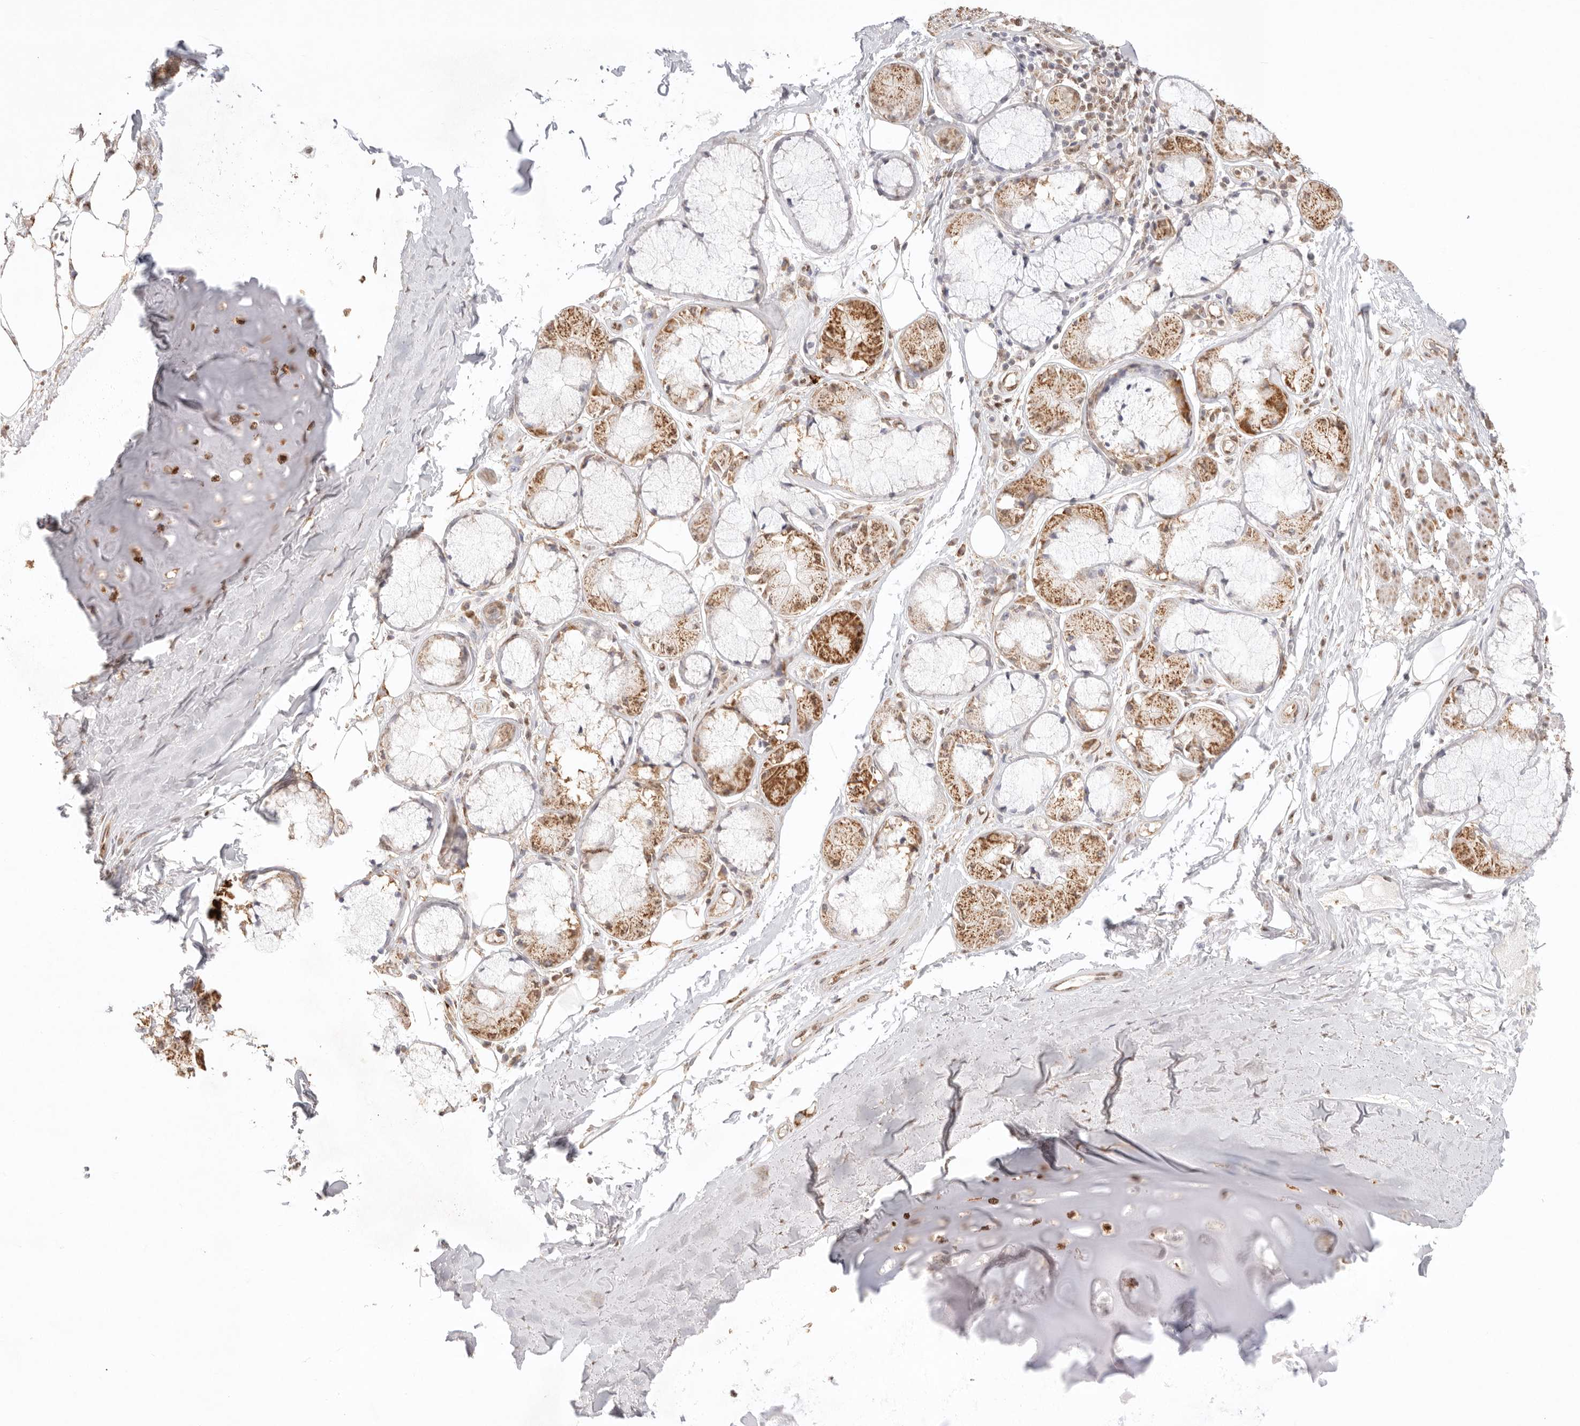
{"staining": {"intensity": "weak", "quantity": ">75%", "location": "cytoplasmic/membranous"}, "tissue": "adipose tissue", "cell_type": "Adipocytes", "image_type": "normal", "snomed": [{"axis": "morphology", "description": "Normal tissue, NOS"}, {"axis": "topography", "description": "Bronchus"}], "caption": "Brown immunohistochemical staining in benign human adipose tissue demonstrates weak cytoplasmic/membranous expression in about >75% of adipocytes. The staining was performed using DAB (3,3'-diaminobenzidine), with brown indicating positive protein expression. Nuclei are stained blue with hematoxylin.", "gene": "IL1R2", "patient": {"sex": "male", "age": 66}}